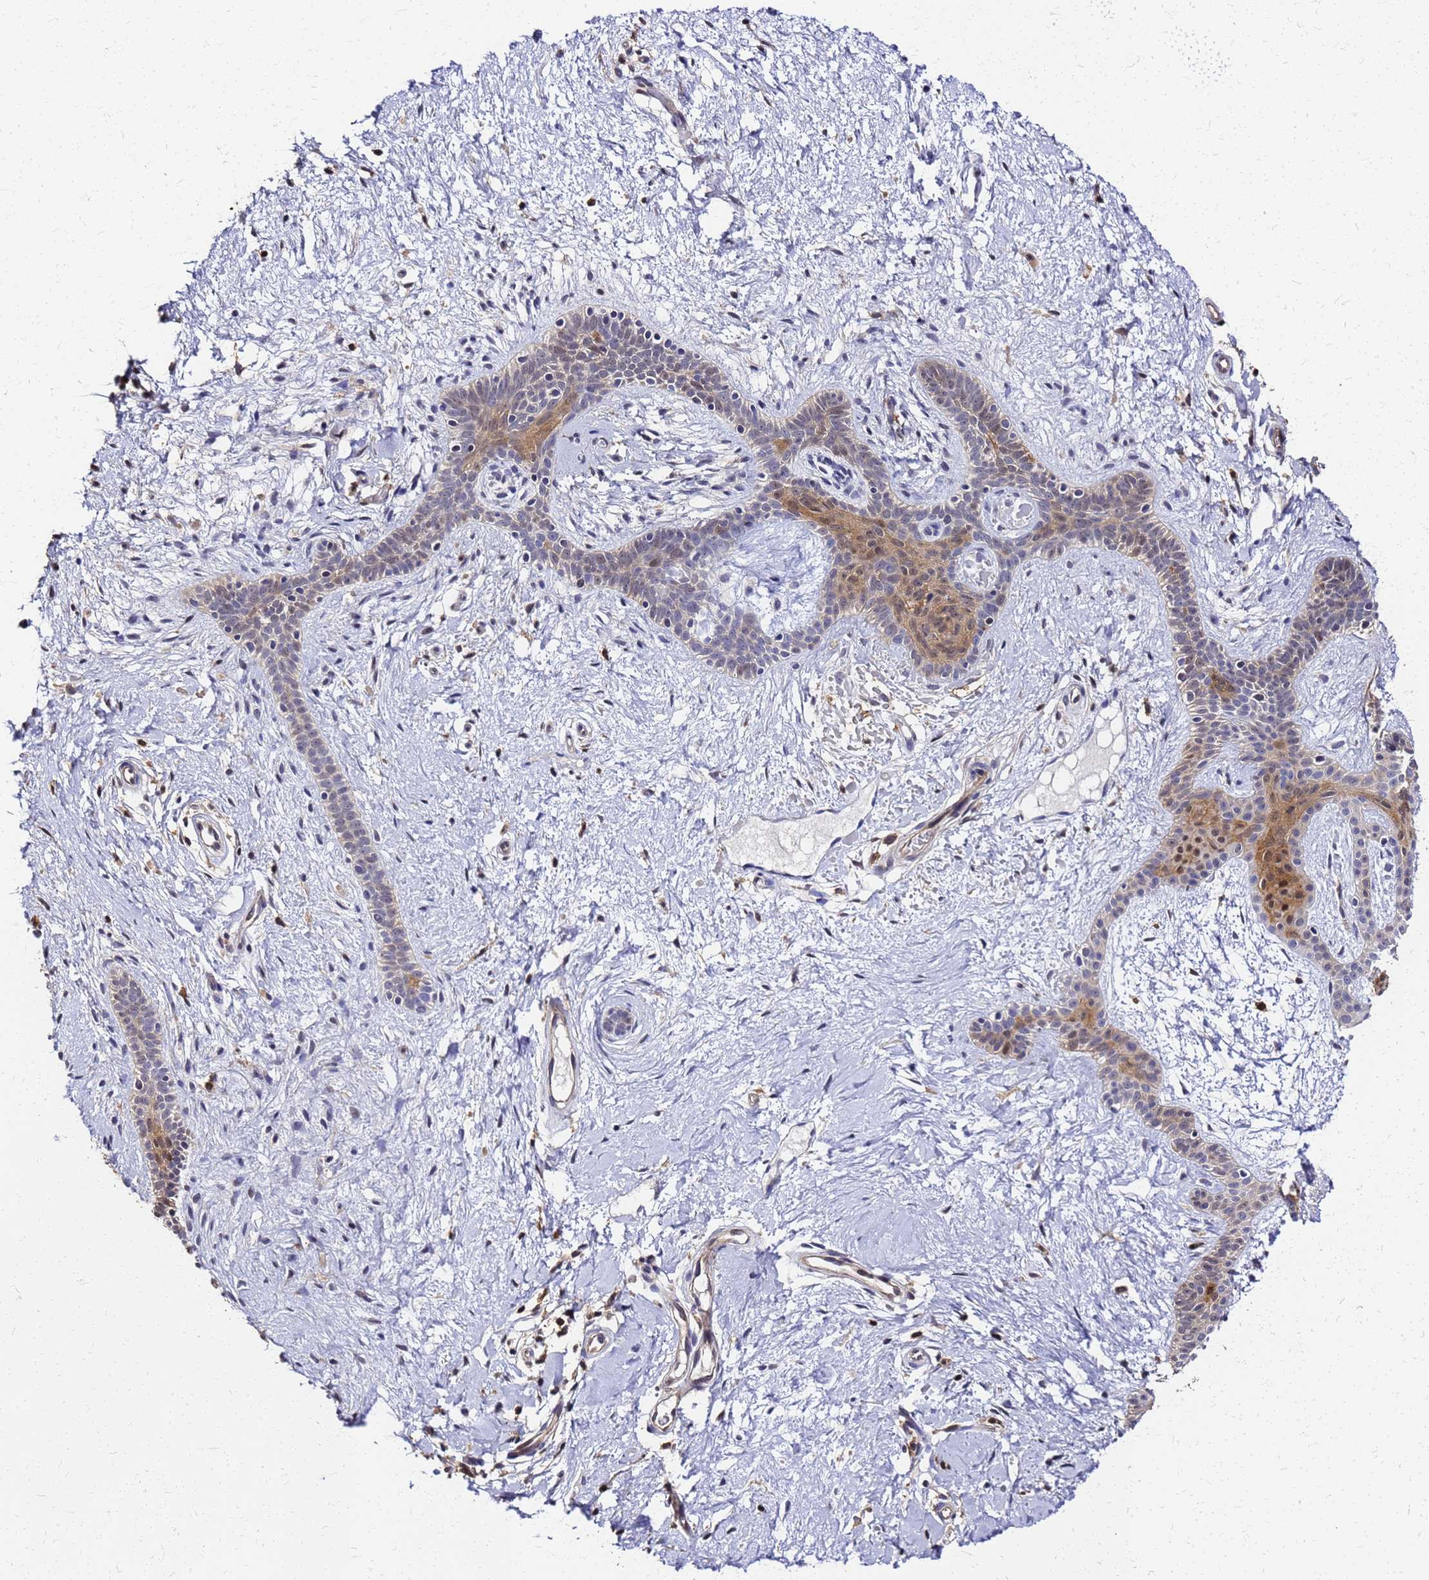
{"staining": {"intensity": "moderate", "quantity": "<25%", "location": "cytoplasmic/membranous,nuclear"}, "tissue": "skin cancer", "cell_type": "Tumor cells", "image_type": "cancer", "snomed": [{"axis": "morphology", "description": "Basal cell carcinoma"}, {"axis": "topography", "description": "Skin"}], "caption": "Immunohistochemical staining of human skin cancer exhibits moderate cytoplasmic/membranous and nuclear protein expression in about <25% of tumor cells.", "gene": "S100A11", "patient": {"sex": "male", "age": 78}}